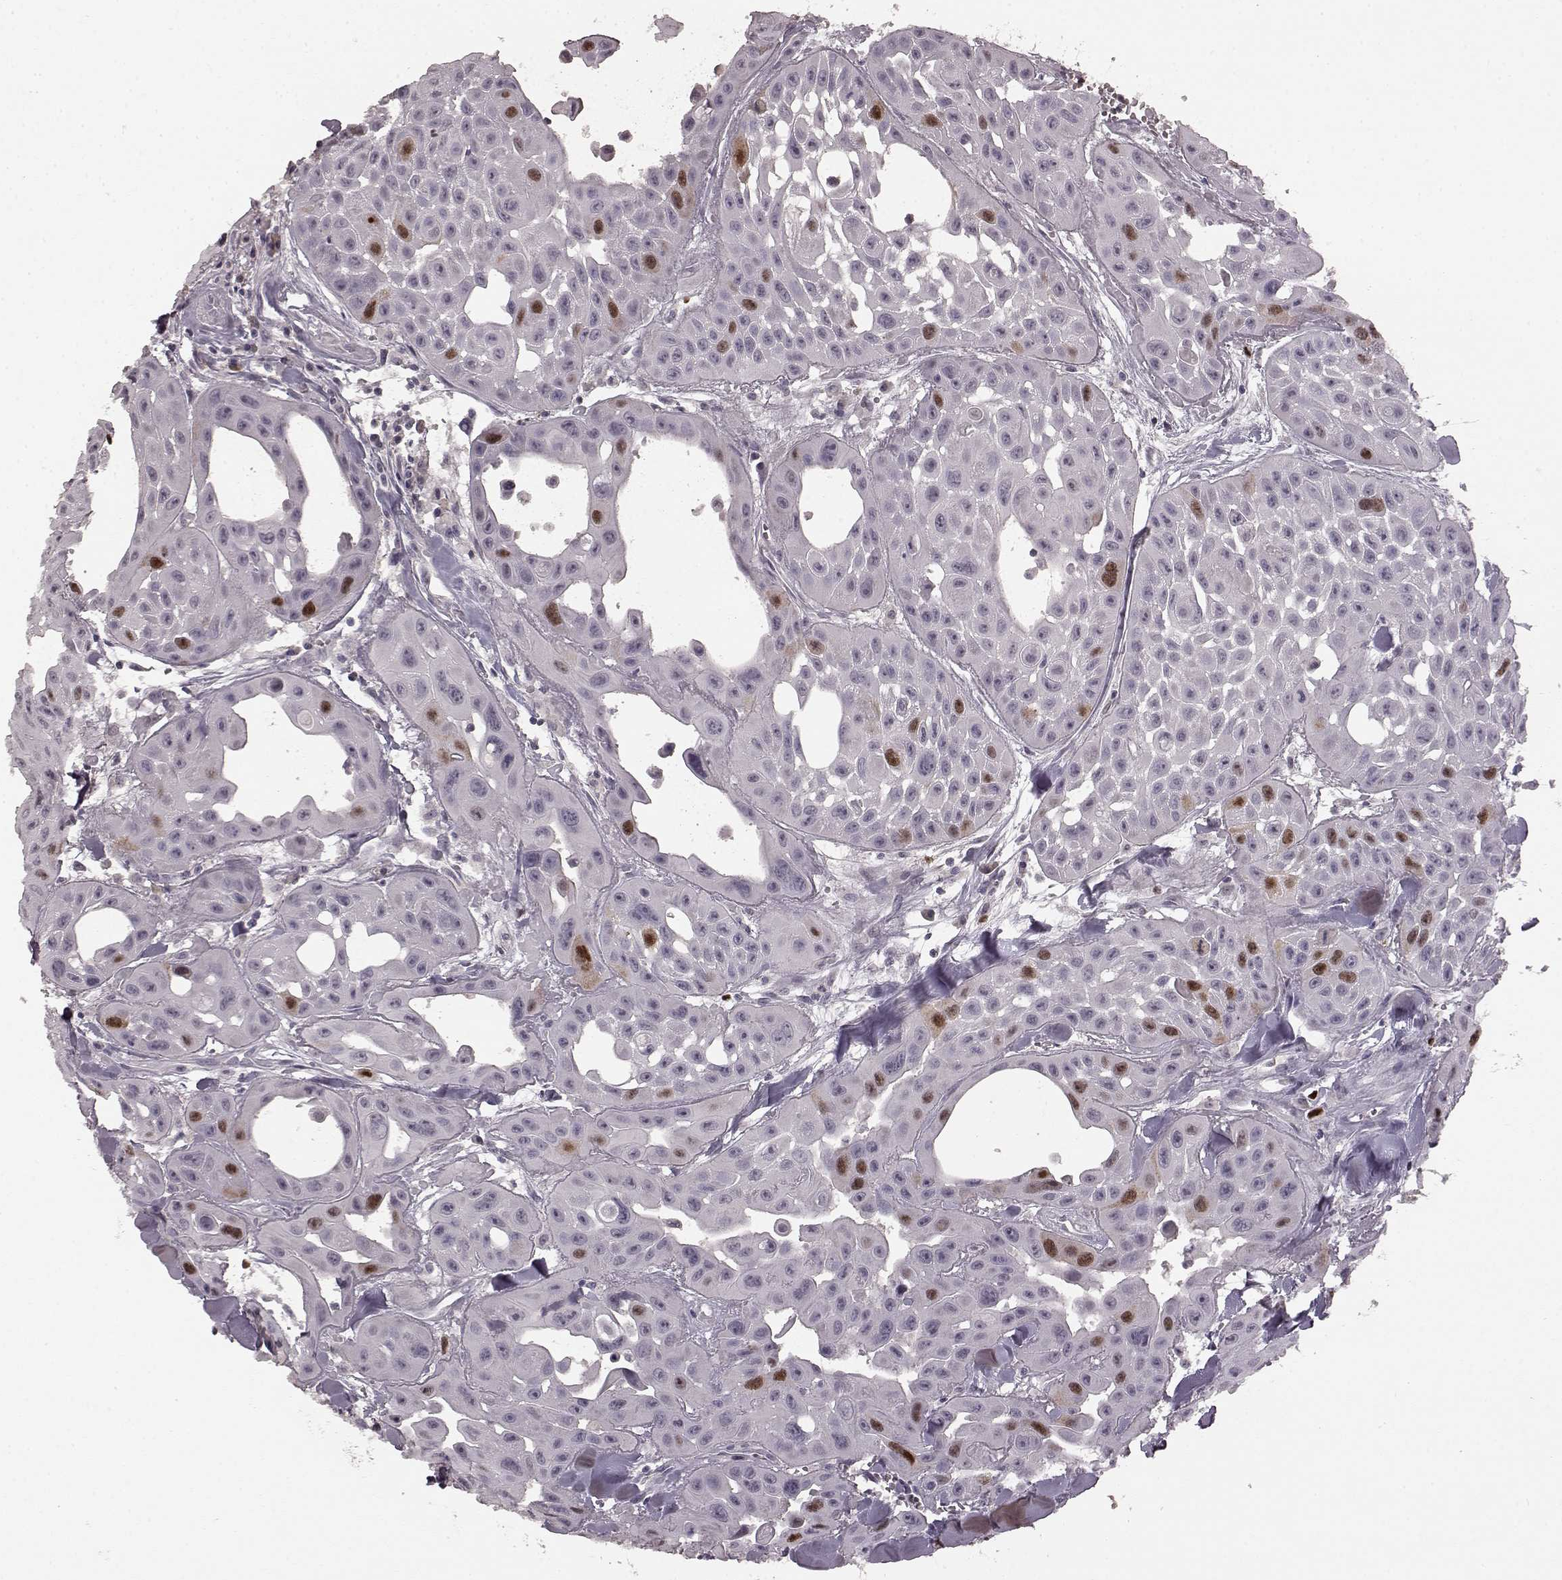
{"staining": {"intensity": "strong", "quantity": "<25%", "location": "nuclear"}, "tissue": "head and neck cancer", "cell_type": "Tumor cells", "image_type": "cancer", "snomed": [{"axis": "morphology", "description": "Adenocarcinoma, NOS"}, {"axis": "topography", "description": "Head-Neck"}], "caption": "Protein staining of head and neck cancer tissue demonstrates strong nuclear expression in approximately <25% of tumor cells. The protein of interest is shown in brown color, while the nuclei are stained blue.", "gene": "CCNA2", "patient": {"sex": "male", "age": 73}}